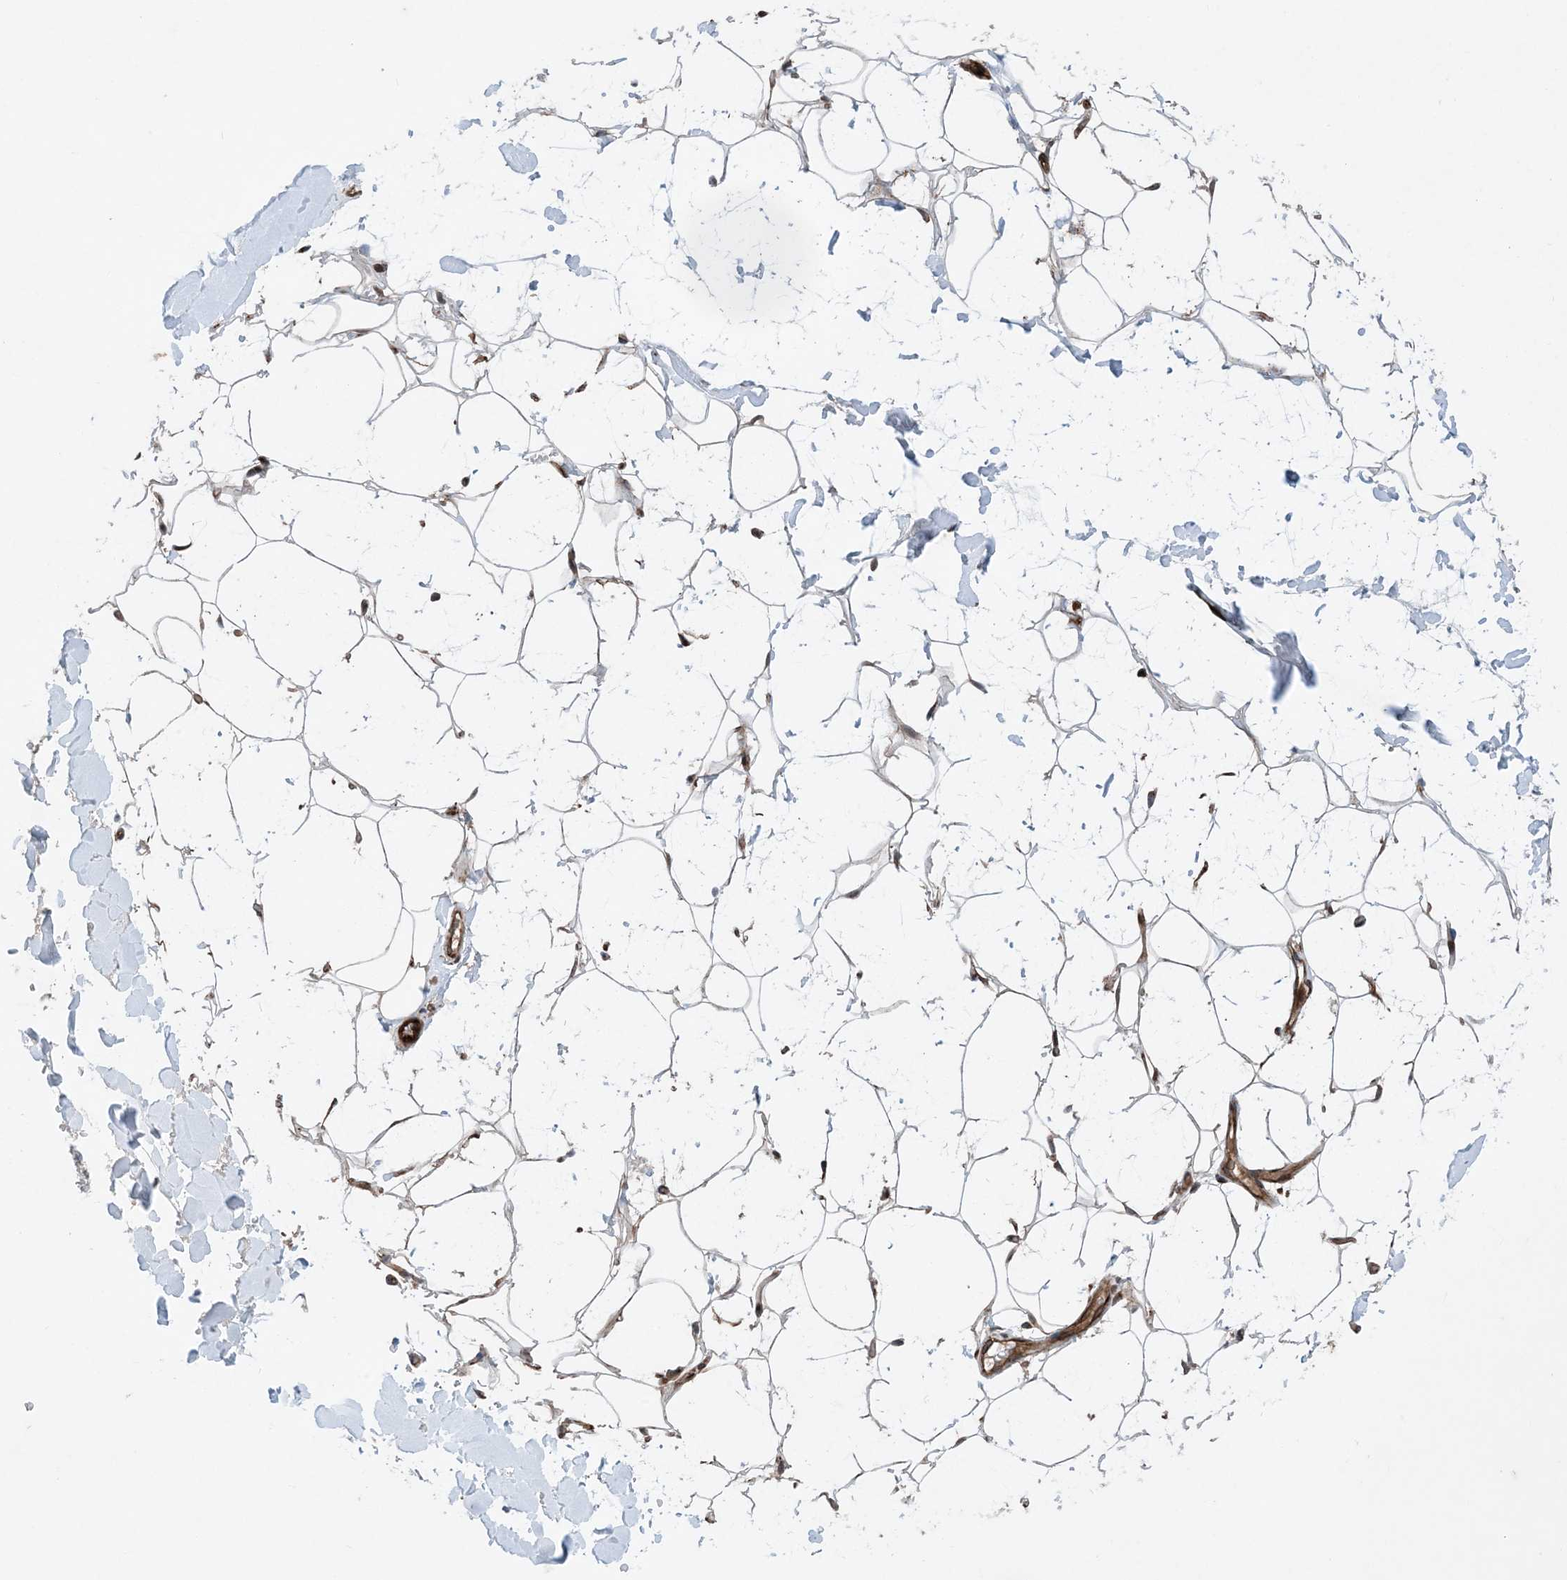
{"staining": {"intensity": "moderate", "quantity": "25%-75%", "location": "cytoplasmic/membranous"}, "tissue": "adipose tissue", "cell_type": "Adipocytes", "image_type": "normal", "snomed": [{"axis": "morphology", "description": "Normal tissue, NOS"}, {"axis": "topography", "description": "Breast"}], "caption": "IHC of normal adipose tissue exhibits medium levels of moderate cytoplasmic/membranous staining in about 25%-75% of adipocytes.", "gene": "HEMK1", "patient": {"sex": "female", "age": 26}}